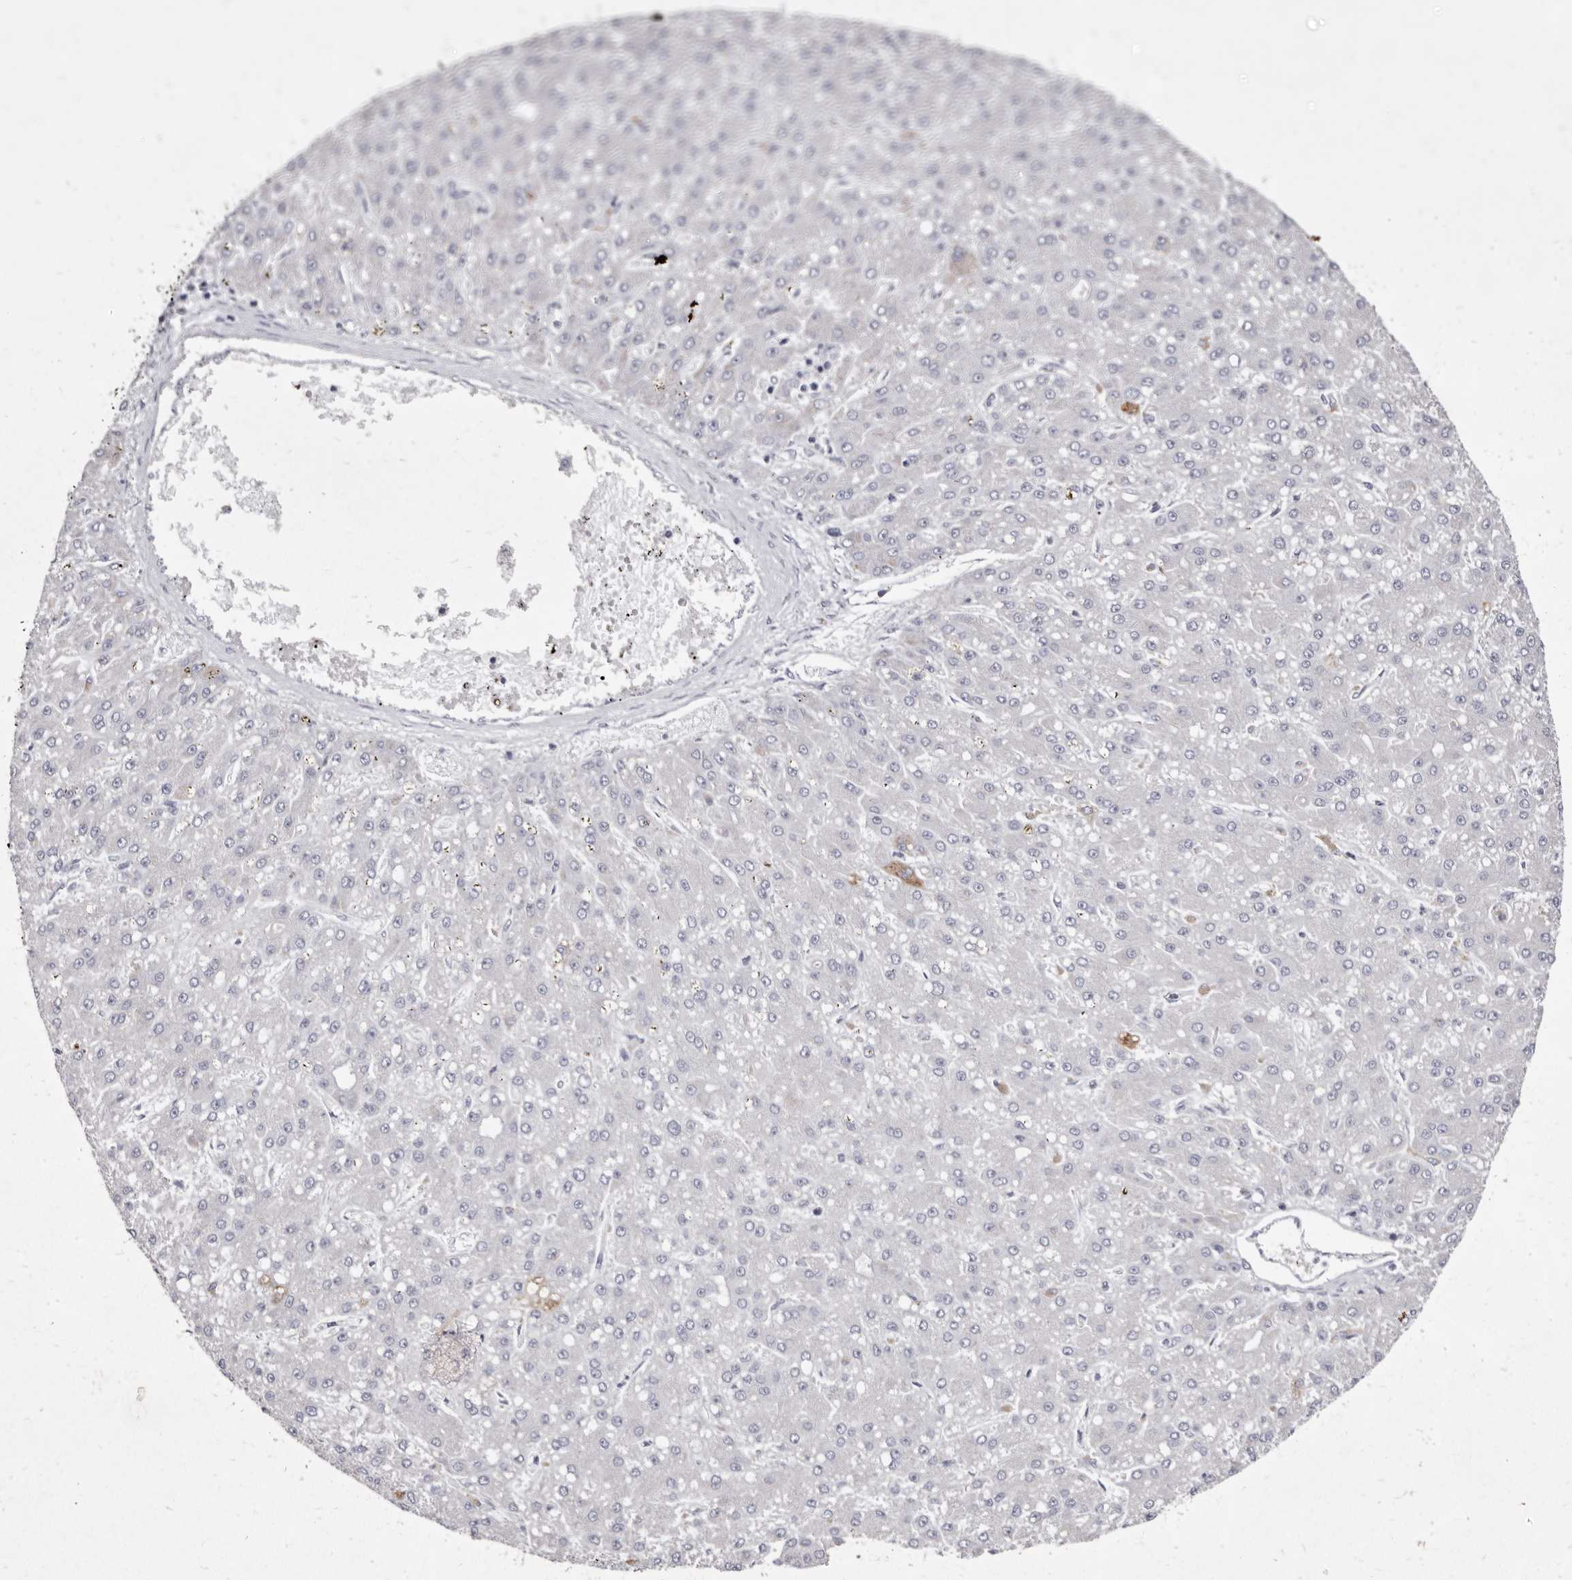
{"staining": {"intensity": "negative", "quantity": "none", "location": "none"}, "tissue": "liver cancer", "cell_type": "Tumor cells", "image_type": "cancer", "snomed": [{"axis": "morphology", "description": "Carcinoma, Hepatocellular, NOS"}, {"axis": "topography", "description": "Liver"}], "caption": "Tumor cells are negative for protein expression in human liver cancer. (Stains: DAB (3,3'-diaminobenzidine) immunohistochemistry with hematoxylin counter stain, Microscopy: brightfield microscopy at high magnification).", "gene": "CYP2E1", "patient": {"sex": "male", "age": 67}}